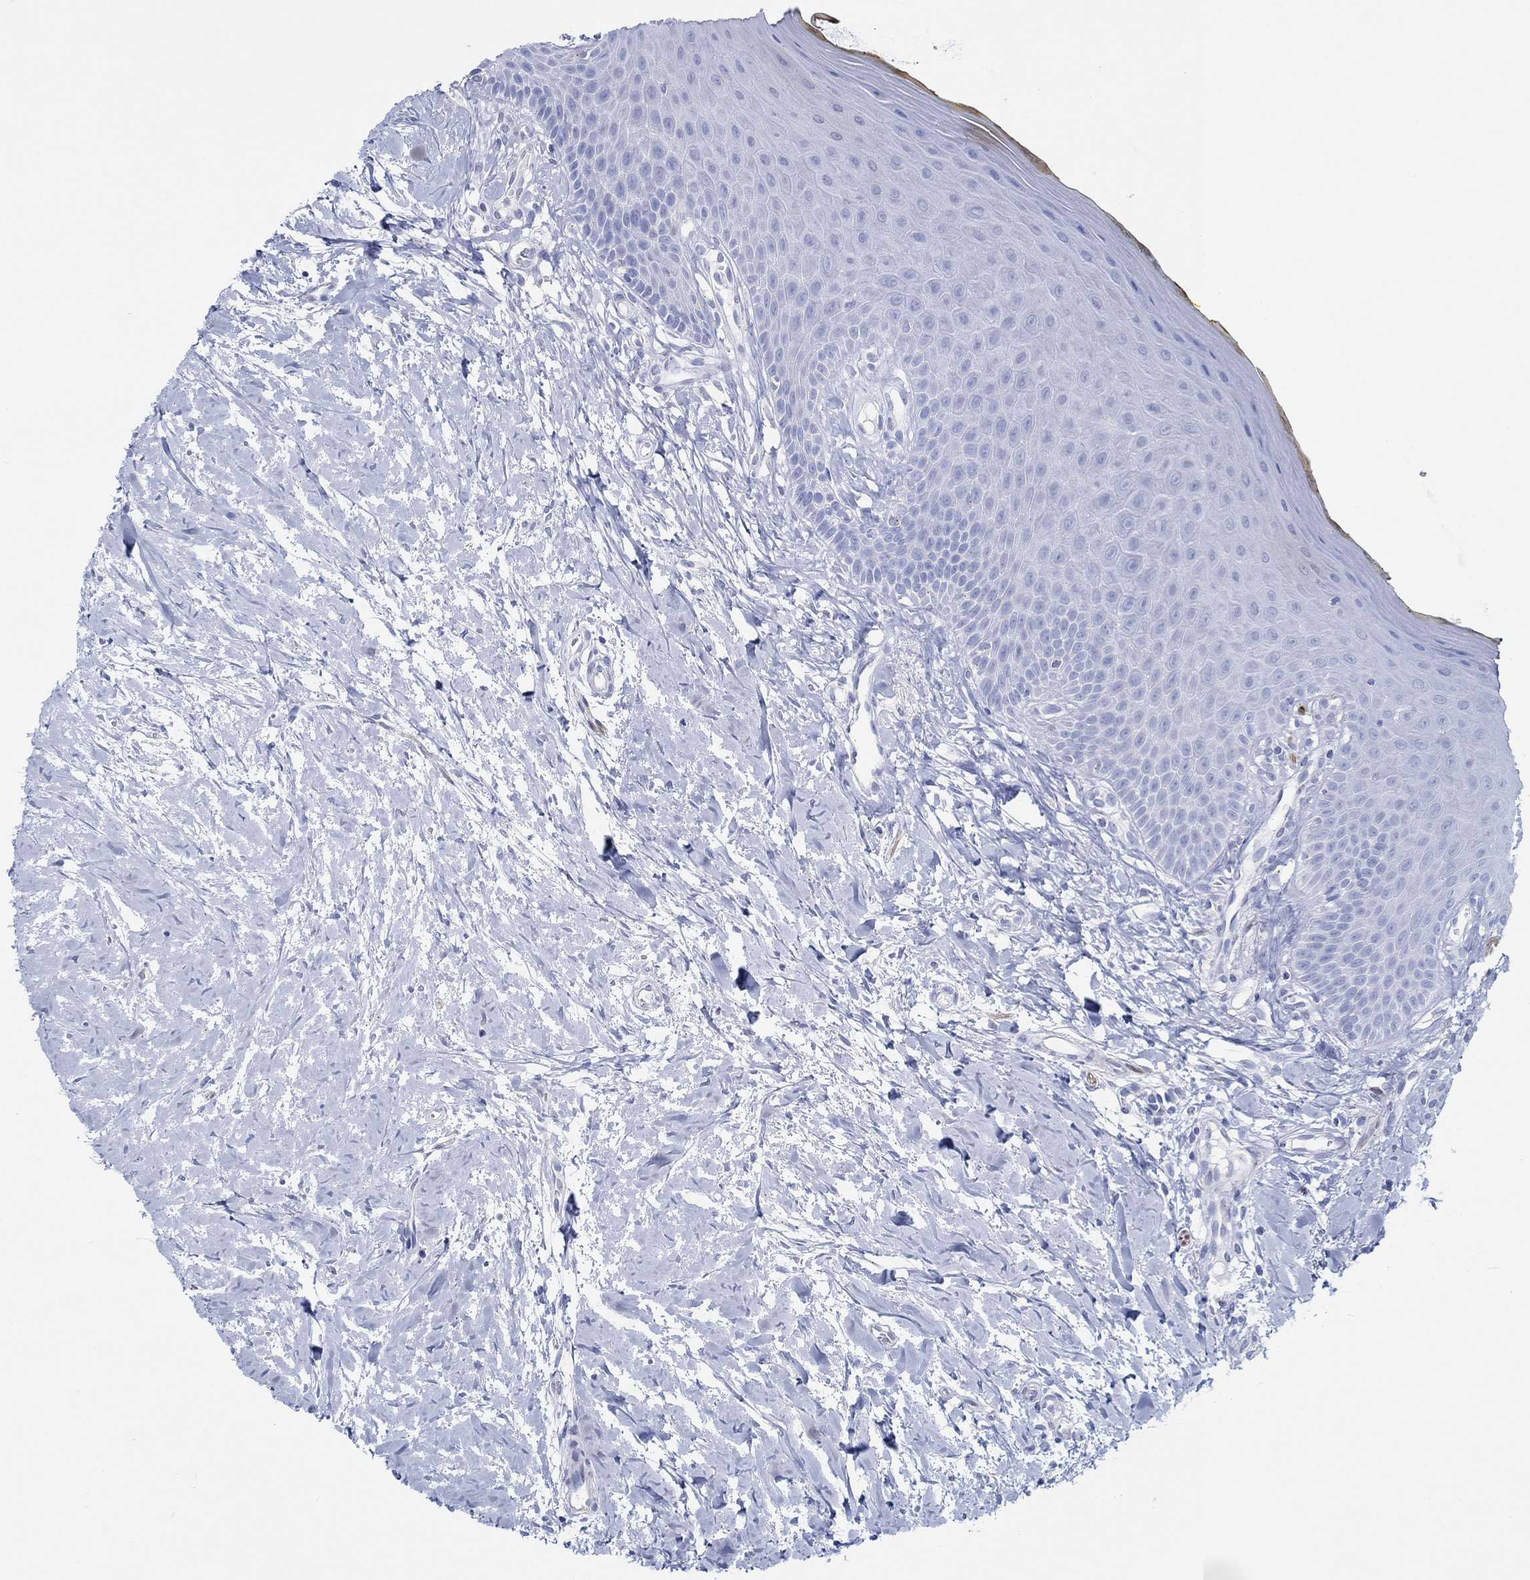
{"staining": {"intensity": "strong", "quantity": "<25%", "location": "cytoplasmic/membranous"}, "tissue": "oral mucosa", "cell_type": "Squamous epithelial cells", "image_type": "normal", "snomed": [{"axis": "morphology", "description": "Normal tissue, NOS"}, {"axis": "topography", "description": "Oral tissue"}], "caption": "There is medium levels of strong cytoplasmic/membranous staining in squamous epithelial cells of unremarkable oral mucosa, as demonstrated by immunohistochemical staining (brown color).", "gene": "IGFBP6", "patient": {"sex": "female", "age": 43}}